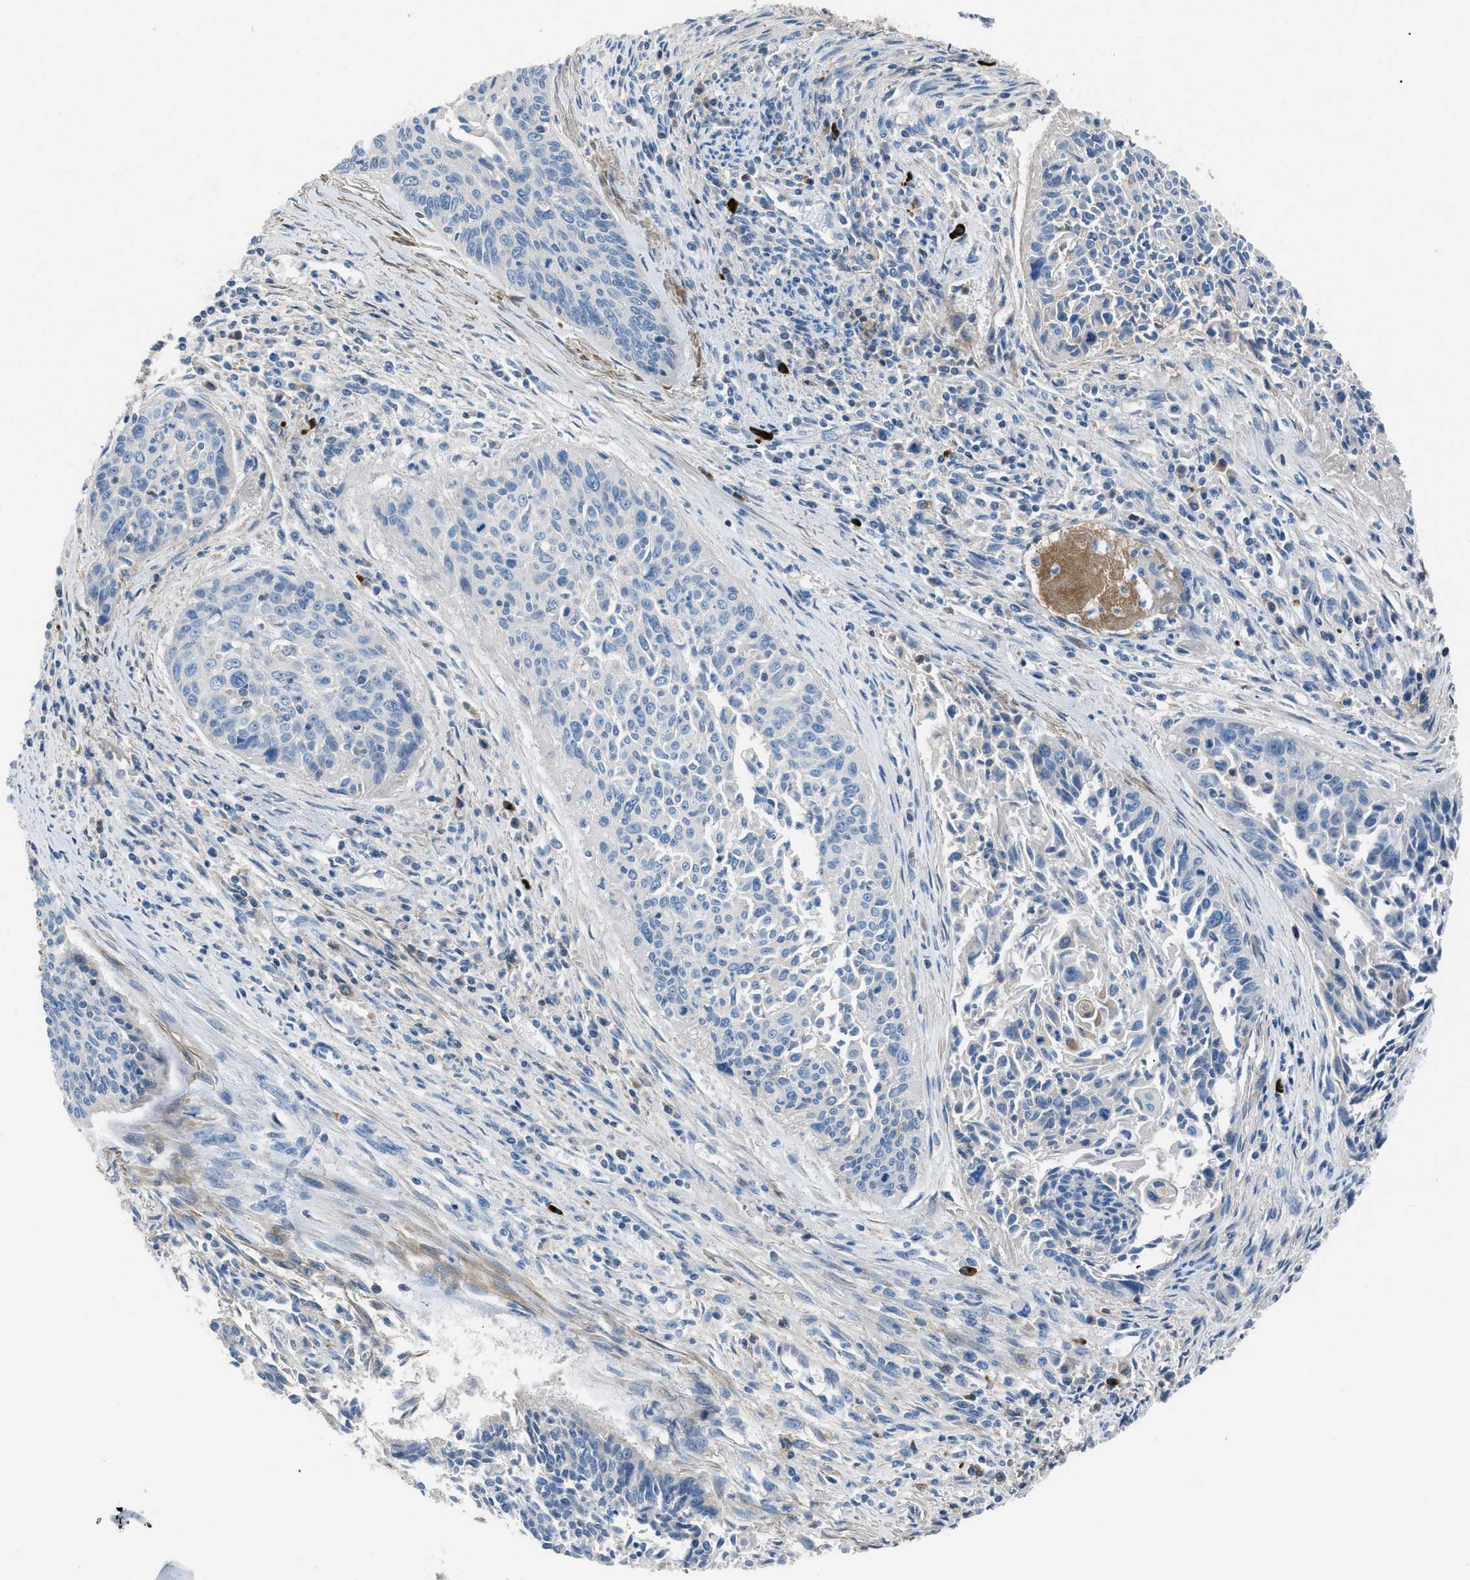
{"staining": {"intensity": "negative", "quantity": "none", "location": "none"}, "tissue": "cervical cancer", "cell_type": "Tumor cells", "image_type": "cancer", "snomed": [{"axis": "morphology", "description": "Squamous cell carcinoma, NOS"}, {"axis": "topography", "description": "Cervix"}], "caption": "A histopathology image of cervical cancer stained for a protein shows no brown staining in tumor cells.", "gene": "SGCZ", "patient": {"sex": "female", "age": 55}}